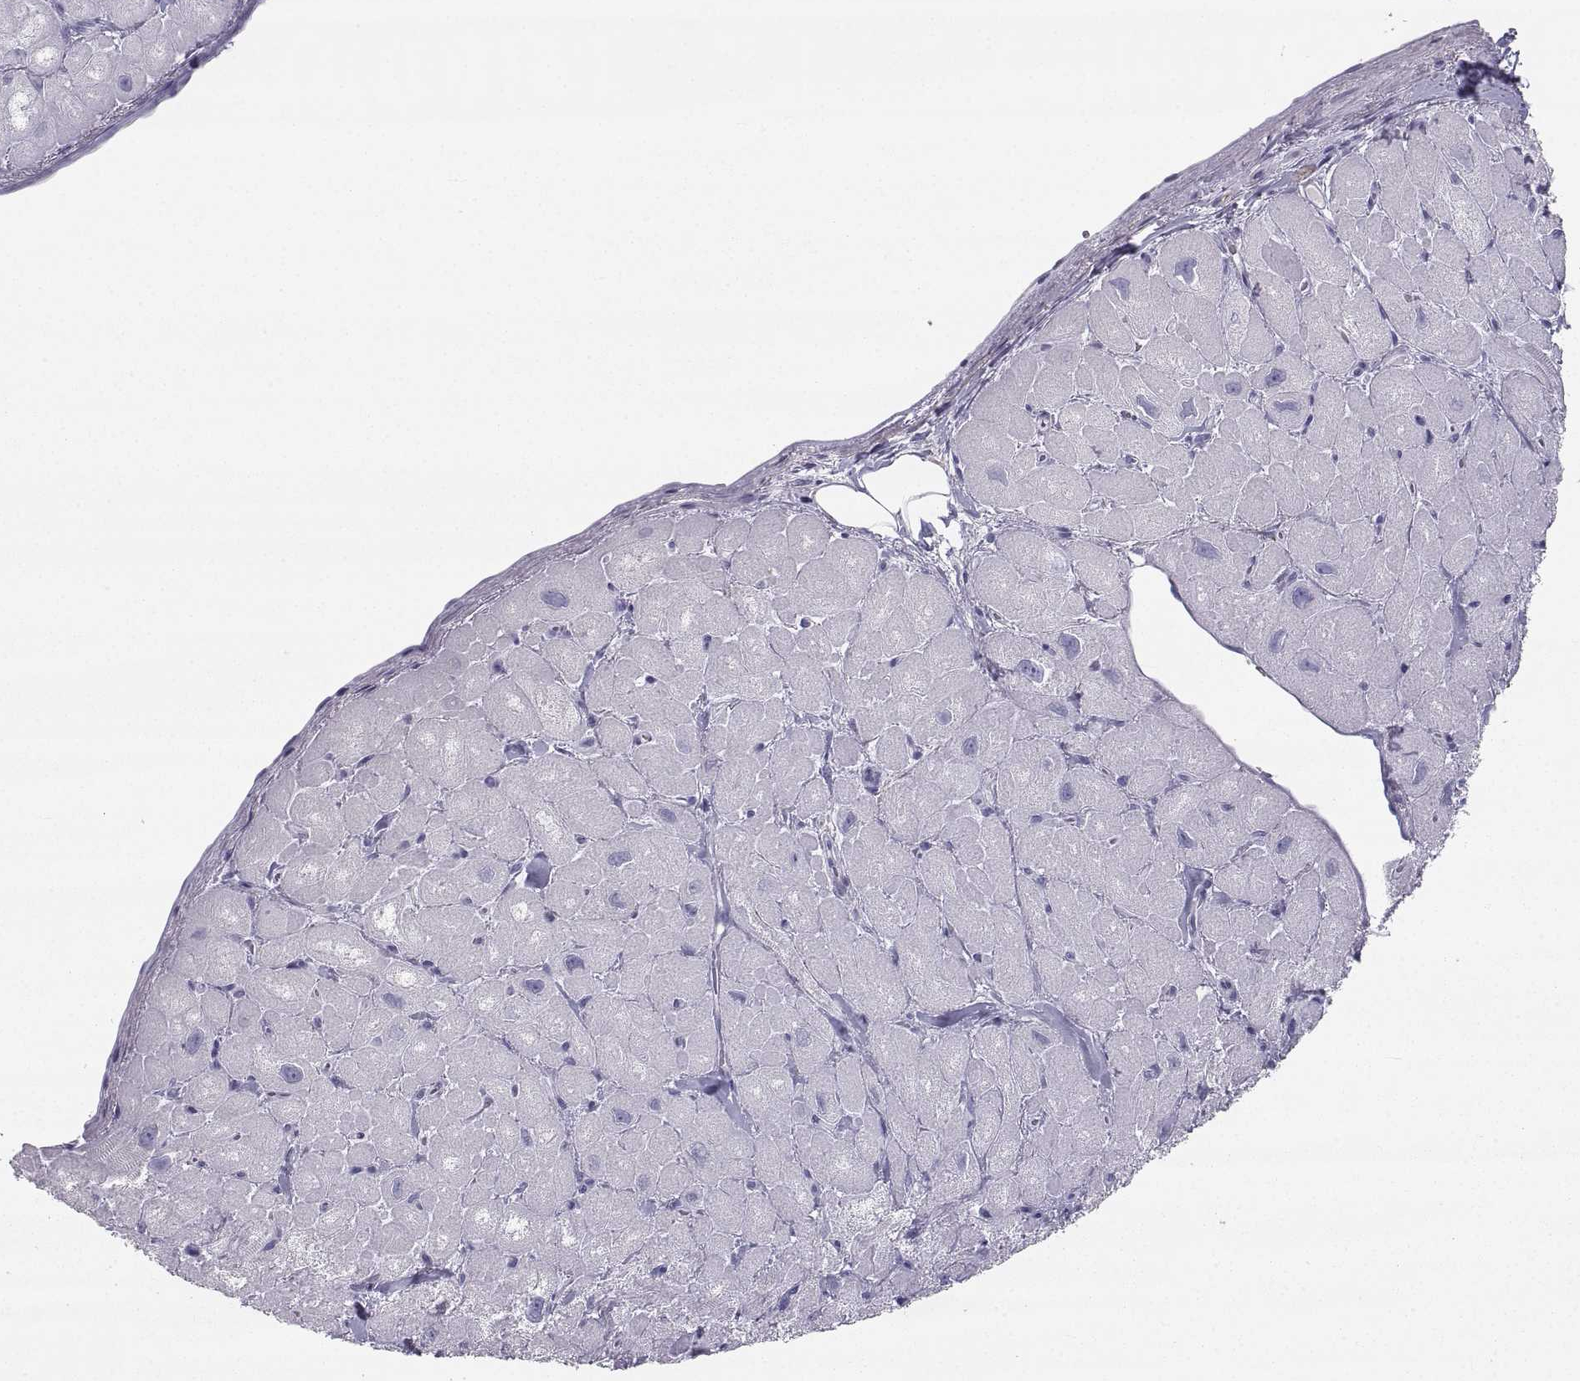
{"staining": {"intensity": "negative", "quantity": "none", "location": "none"}, "tissue": "heart muscle", "cell_type": "Cardiomyocytes", "image_type": "normal", "snomed": [{"axis": "morphology", "description": "Normal tissue, NOS"}, {"axis": "topography", "description": "Heart"}], "caption": "Immunohistochemistry (IHC) of normal heart muscle demonstrates no positivity in cardiomyocytes.", "gene": "PCSK1N", "patient": {"sex": "male", "age": 60}}